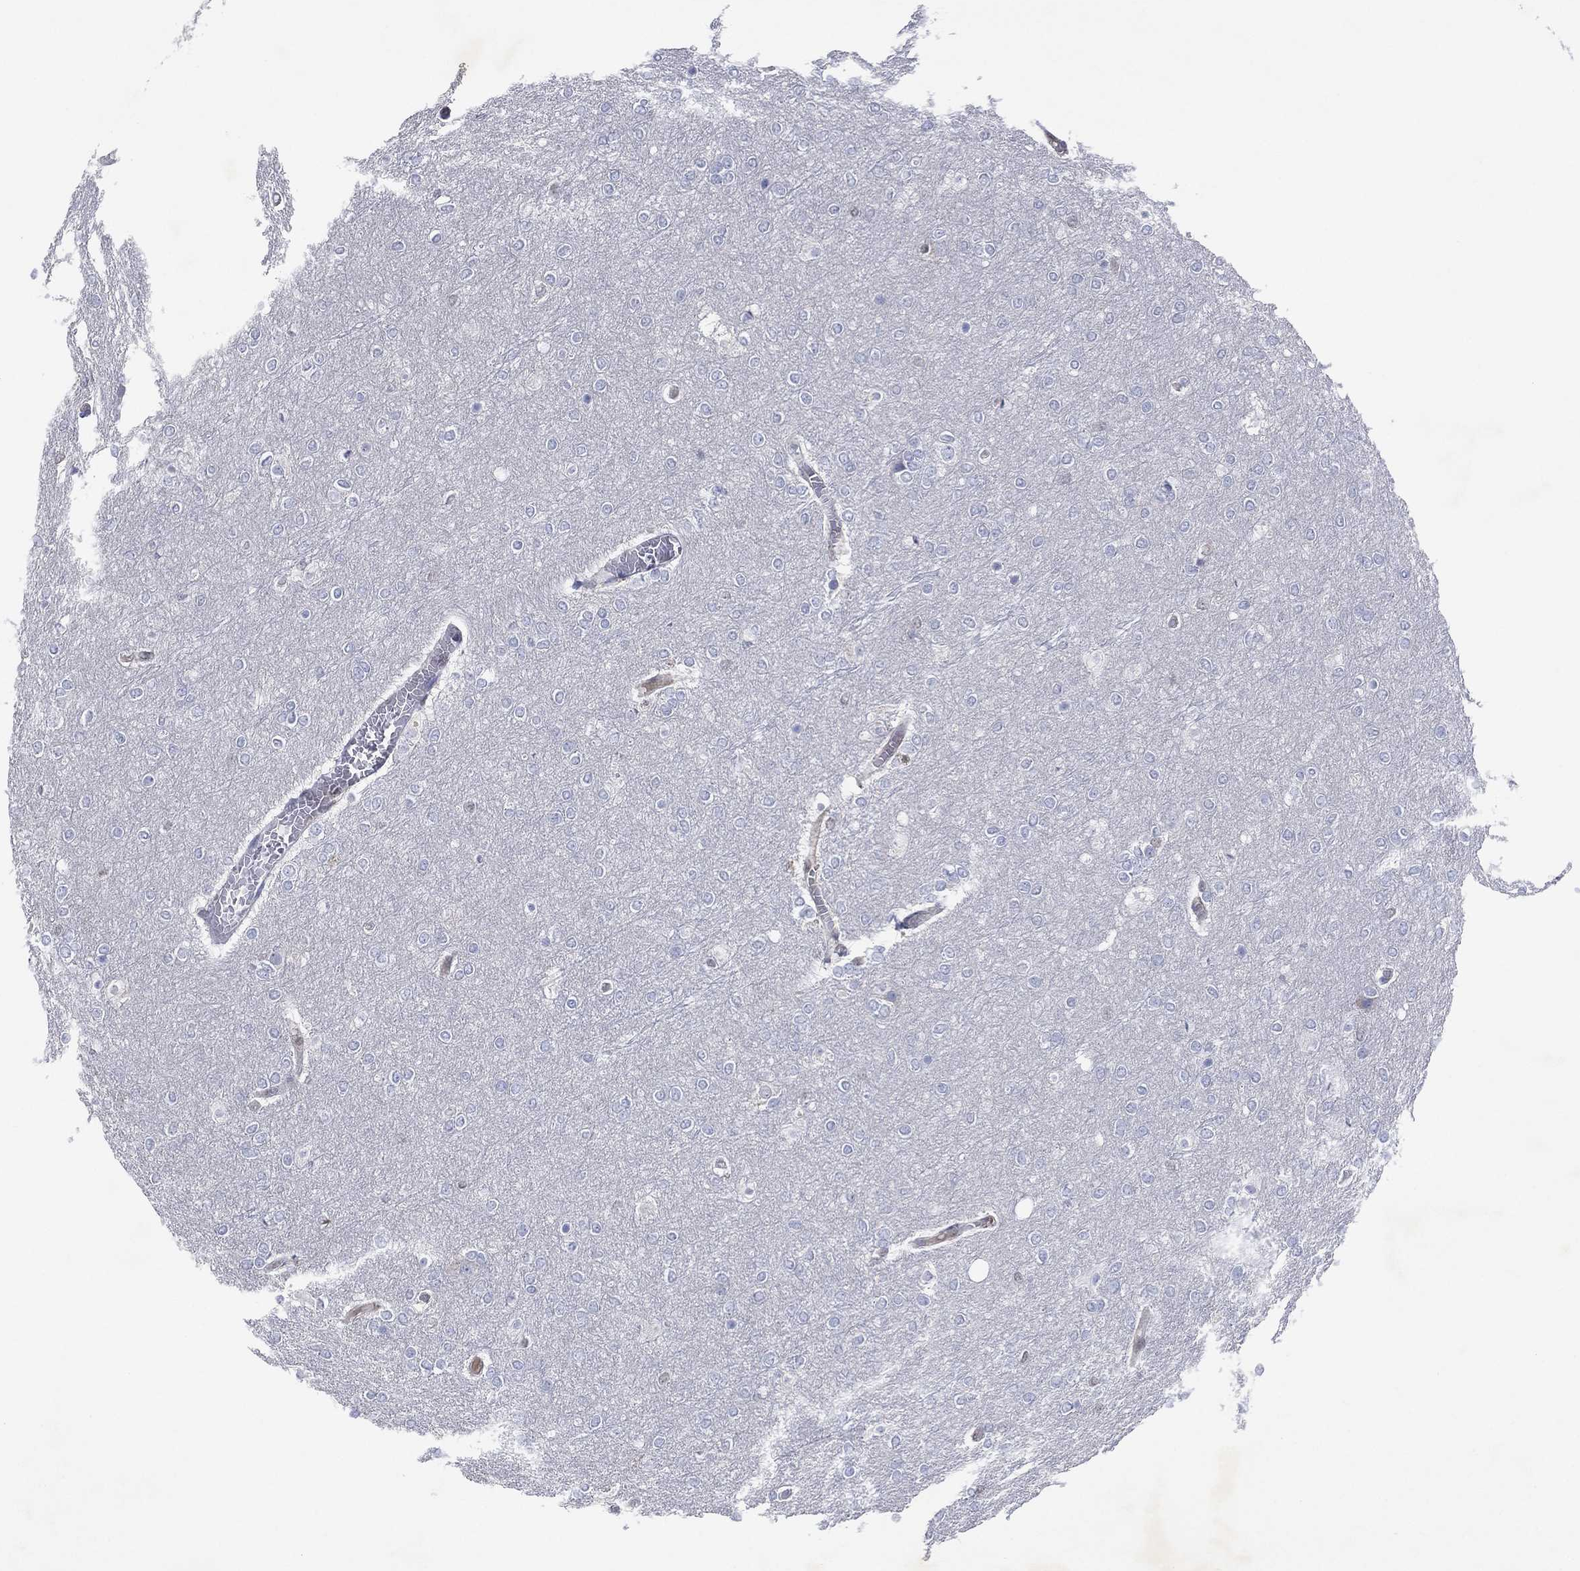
{"staining": {"intensity": "negative", "quantity": "none", "location": "none"}, "tissue": "glioma", "cell_type": "Tumor cells", "image_type": "cancer", "snomed": [{"axis": "morphology", "description": "Glioma, malignant, High grade"}, {"axis": "topography", "description": "Brain"}], "caption": "Immunohistochemistry histopathology image of neoplastic tissue: human glioma stained with DAB reveals no significant protein staining in tumor cells.", "gene": "FLI1", "patient": {"sex": "female", "age": 61}}